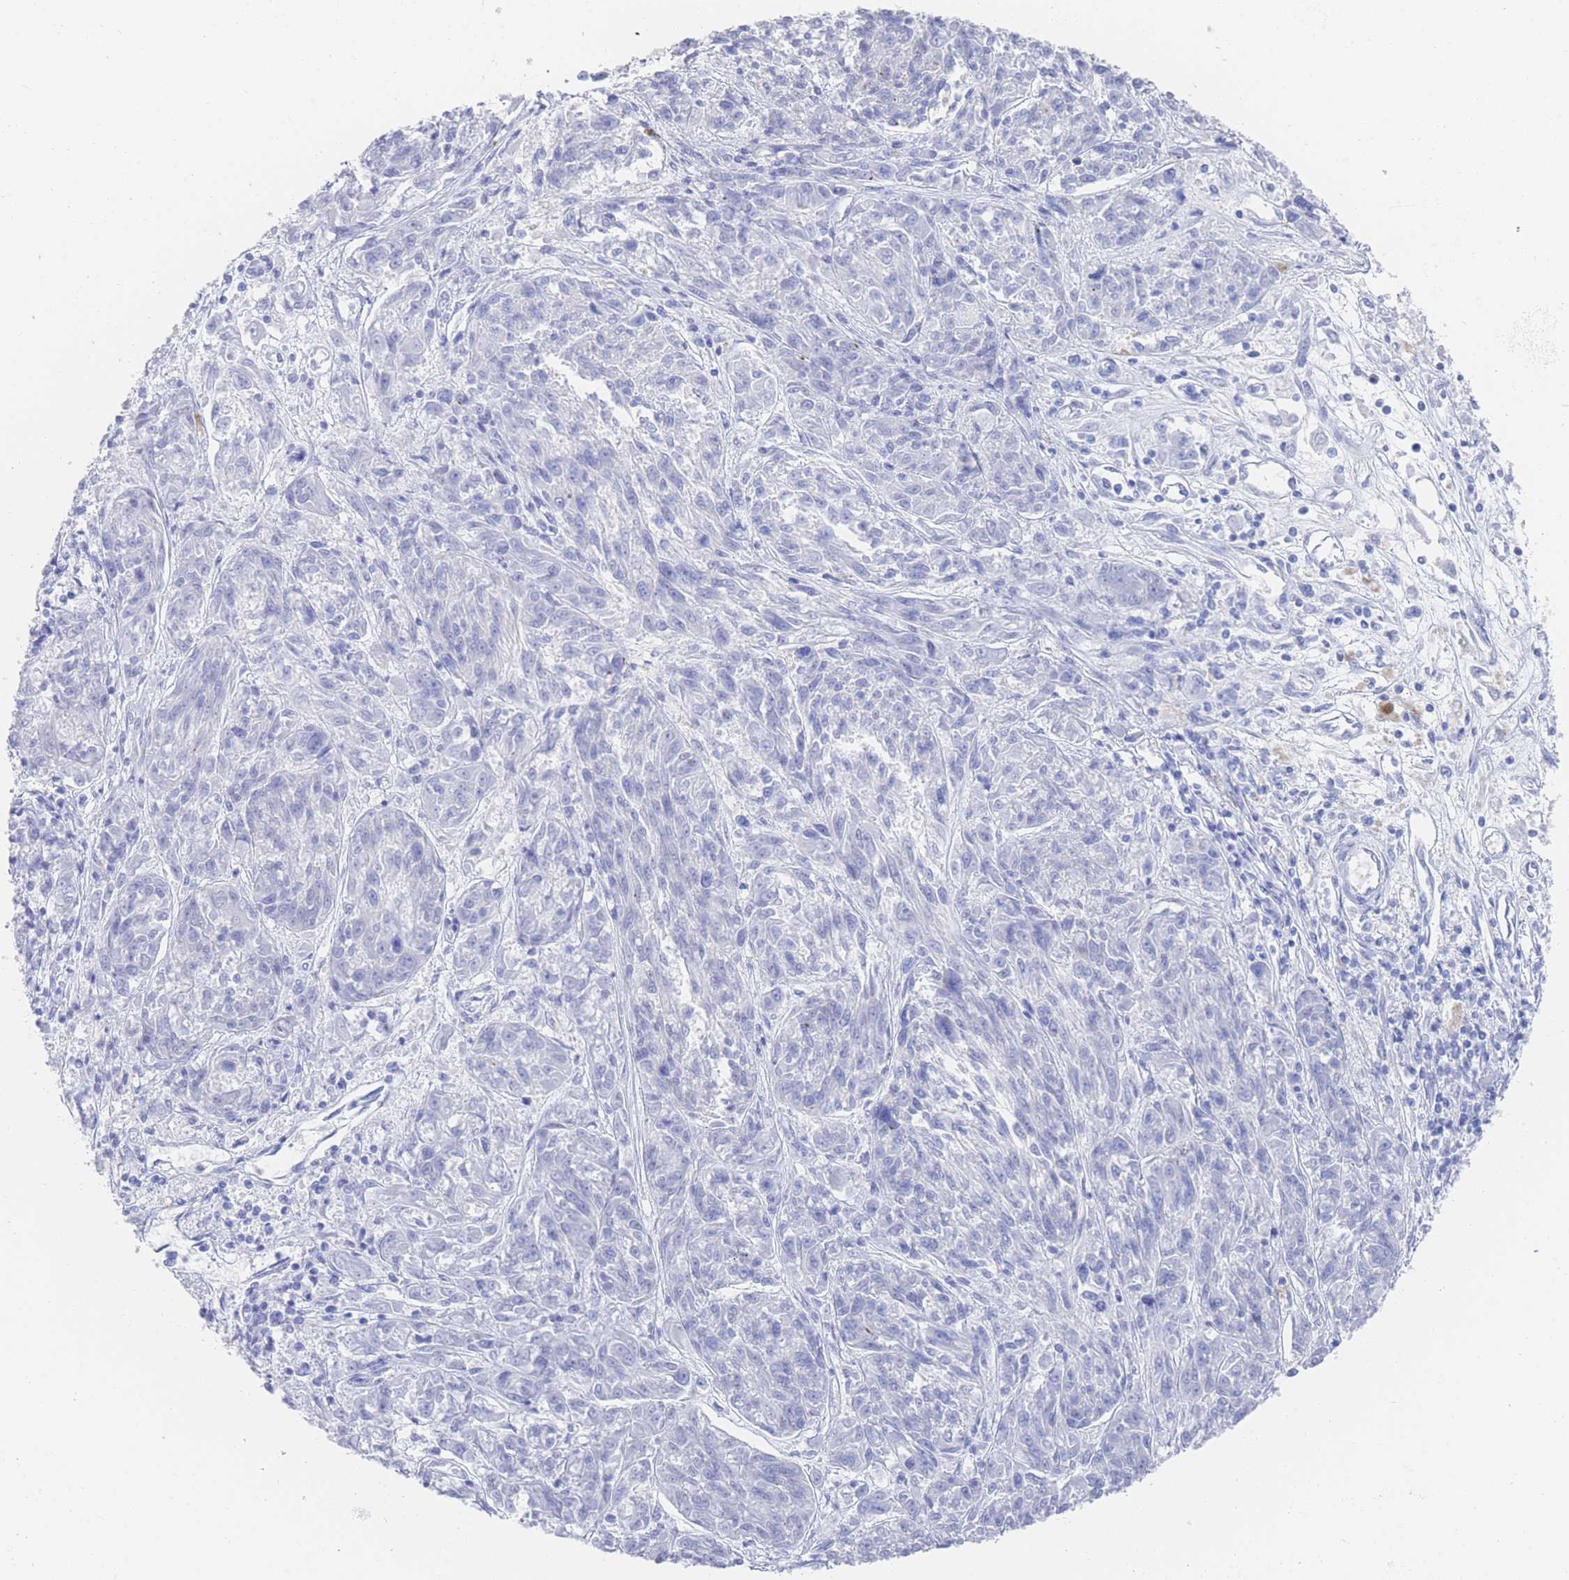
{"staining": {"intensity": "negative", "quantity": "none", "location": "none"}, "tissue": "melanoma", "cell_type": "Tumor cells", "image_type": "cancer", "snomed": [{"axis": "morphology", "description": "Malignant melanoma, NOS"}, {"axis": "topography", "description": "Skin"}], "caption": "Immunohistochemistry (IHC) image of neoplastic tissue: melanoma stained with DAB (3,3'-diaminobenzidine) shows no significant protein positivity in tumor cells.", "gene": "LRRC37A", "patient": {"sex": "male", "age": 53}}